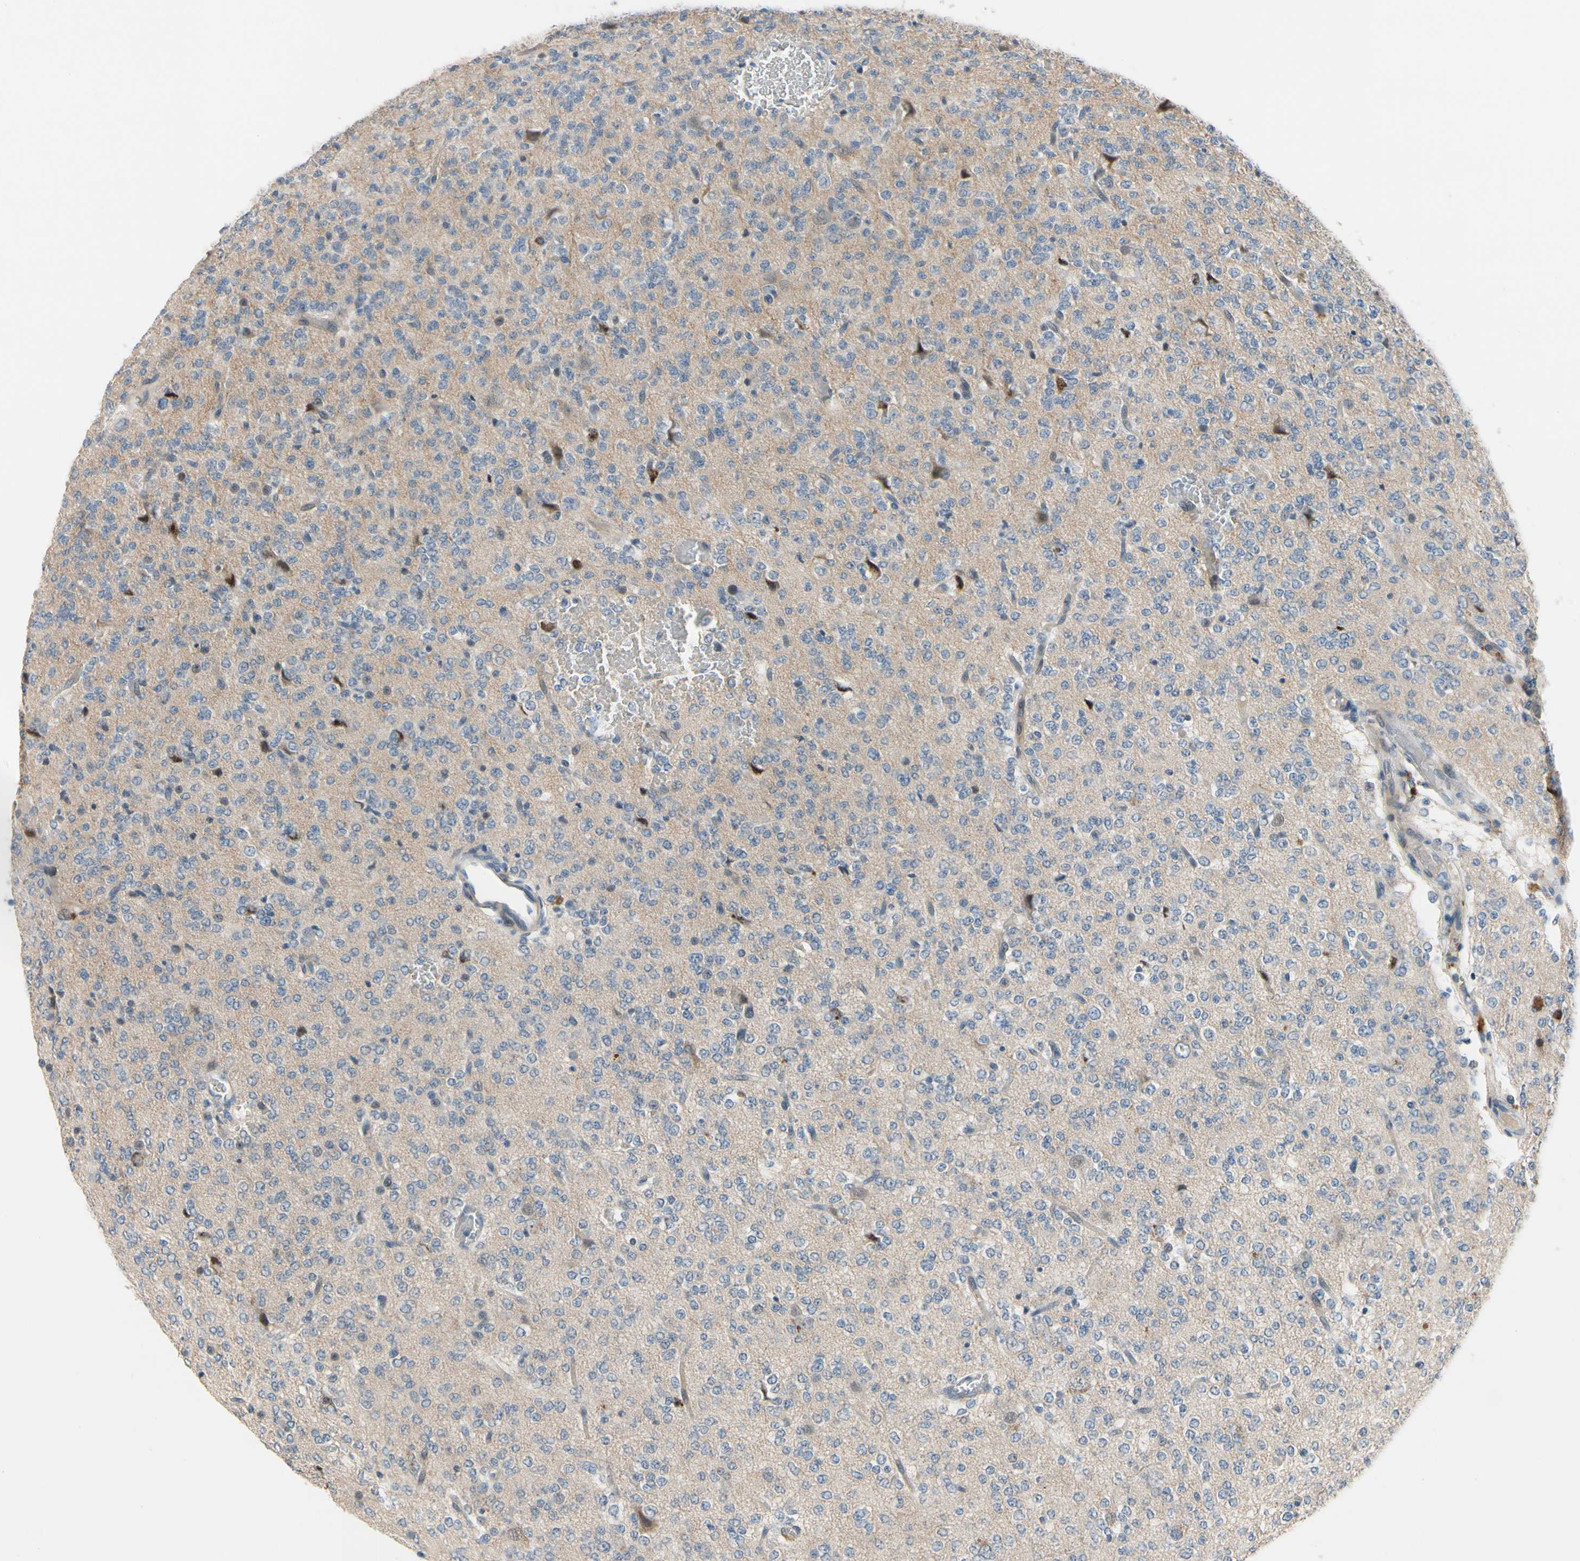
{"staining": {"intensity": "negative", "quantity": "none", "location": "none"}, "tissue": "glioma", "cell_type": "Tumor cells", "image_type": "cancer", "snomed": [{"axis": "morphology", "description": "Glioma, malignant, Low grade"}, {"axis": "topography", "description": "Brain"}], "caption": "The micrograph shows no staining of tumor cells in glioma.", "gene": "SLC27A6", "patient": {"sex": "male", "age": 38}}